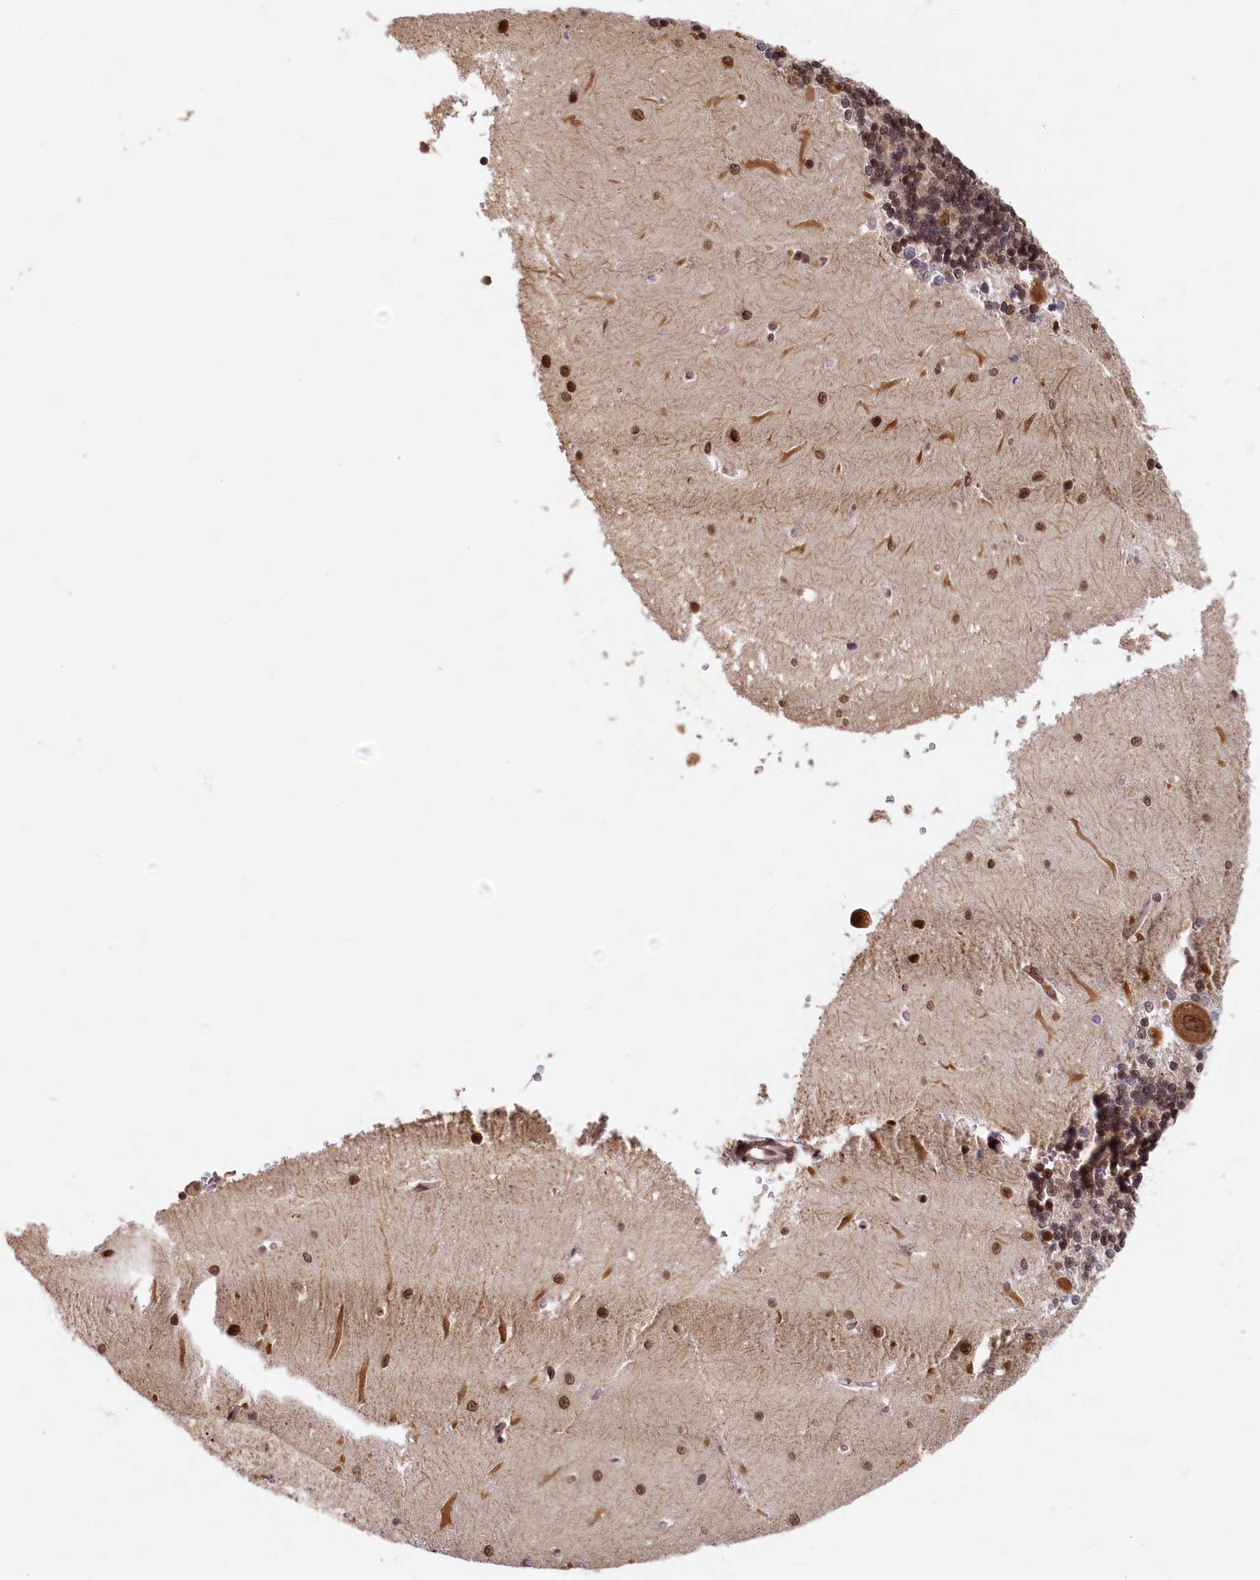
{"staining": {"intensity": "moderate", "quantity": "<25%", "location": "nuclear"}, "tissue": "cerebellum", "cell_type": "Cells in granular layer", "image_type": "normal", "snomed": [{"axis": "morphology", "description": "Normal tissue, NOS"}, {"axis": "topography", "description": "Cerebellum"}], "caption": "Moderate nuclear positivity is present in approximately <25% of cells in granular layer in unremarkable cerebellum. The staining was performed using DAB (3,3'-diaminobenzidine) to visualize the protein expression in brown, while the nuclei were stained in blue with hematoxylin (Magnification: 20x).", "gene": "CKAP2L", "patient": {"sex": "male", "age": 37}}